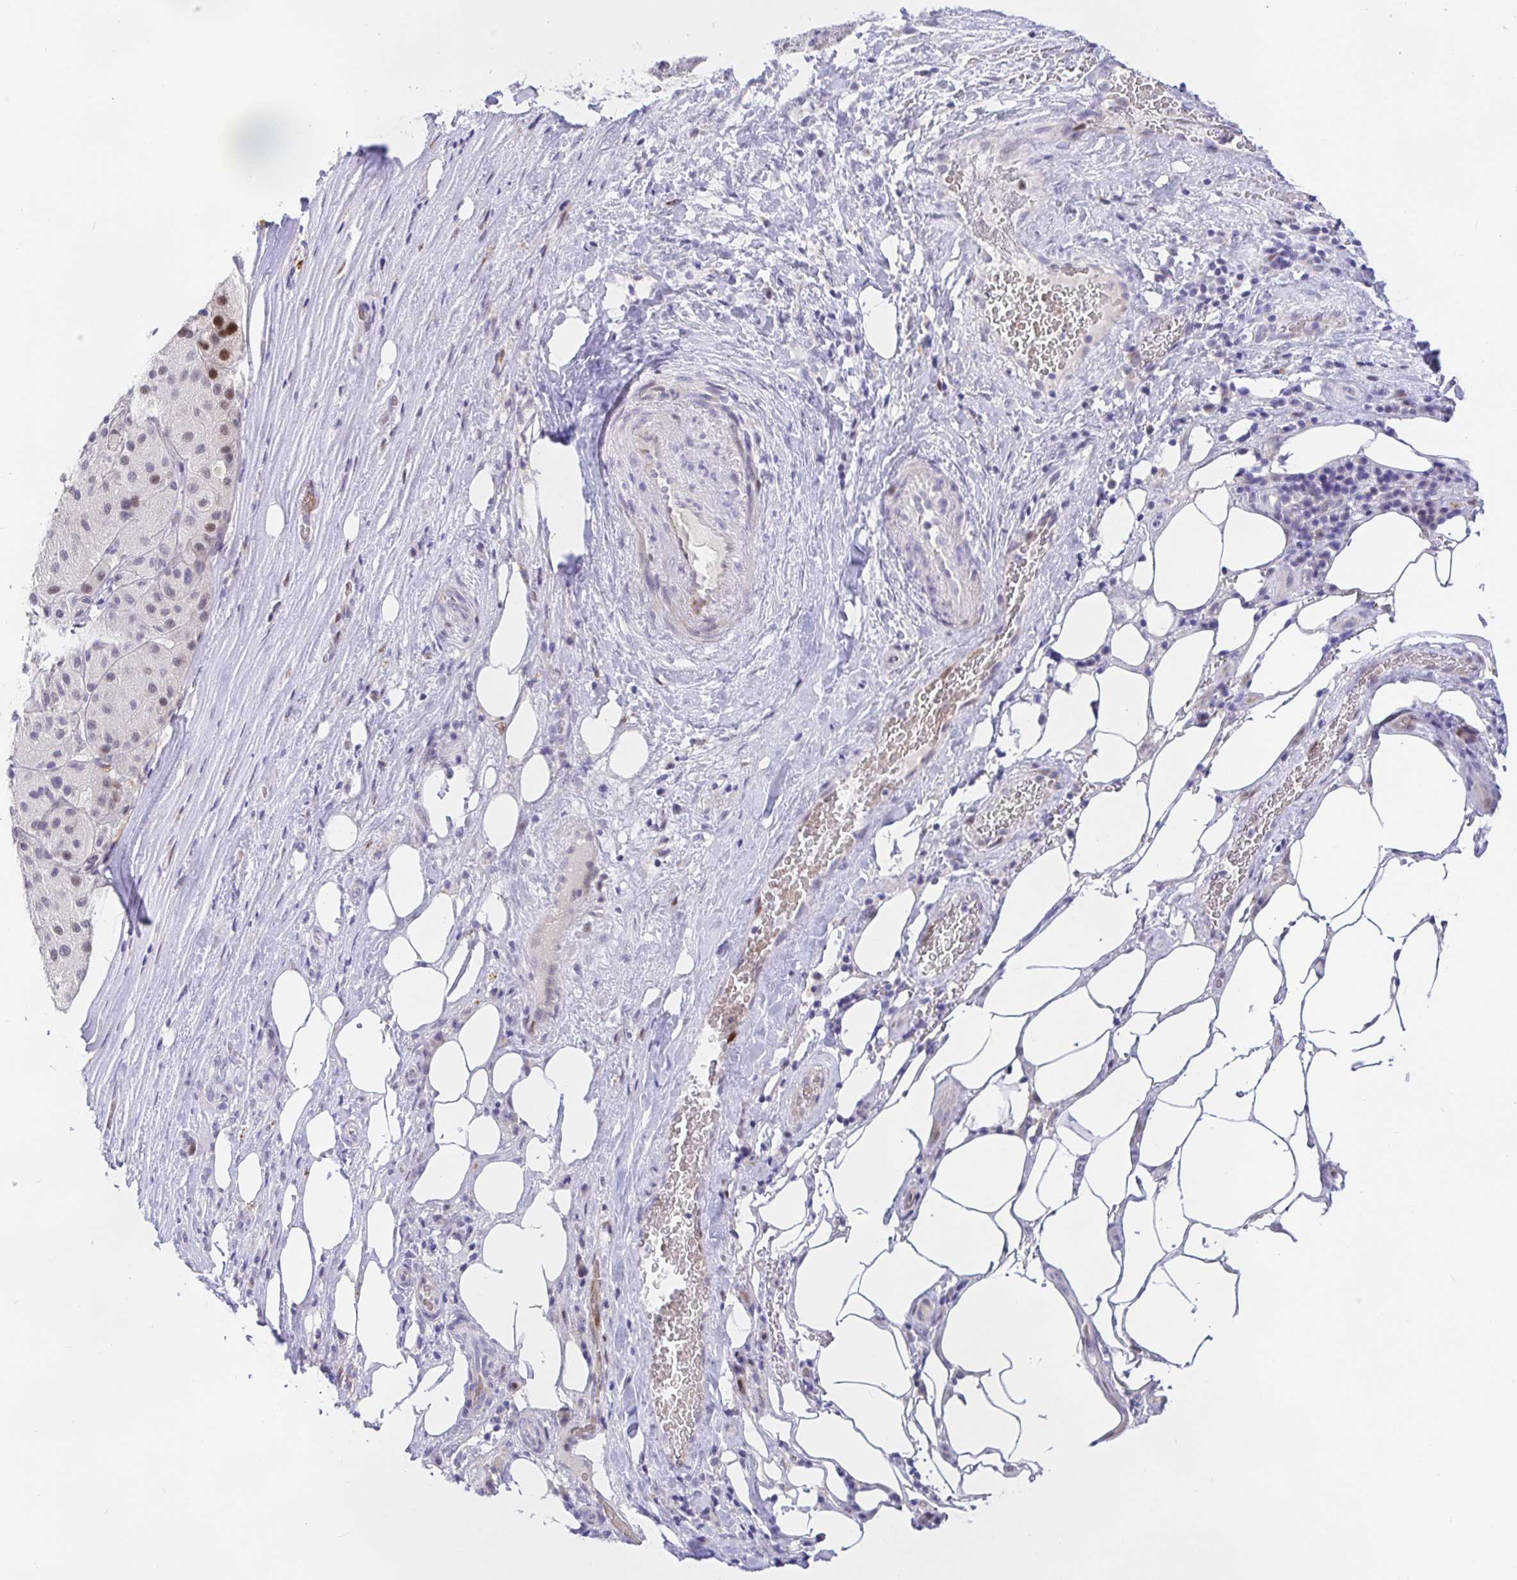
{"staining": {"intensity": "moderate", "quantity": "<25%", "location": "nuclear"}, "tissue": "melanoma", "cell_type": "Tumor cells", "image_type": "cancer", "snomed": [{"axis": "morphology", "description": "Malignant melanoma, Metastatic site"}, {"axis": "topography", "description": "Smooth muscle"}], "caption": "Immunohistochemical staining of human melanoma exhibits low levels of moderate nuclear positivity in approximately <25% of tumor cells. The staining was performed using DAB (3,3'-diaminobenzidine) to visualize the protein expression in brown, while the nuclei were stained in blue with hematoxylin (Magnification: 20x).", "gene": "KBTBD13", "patient": {"sex": "male", "age": 41}}